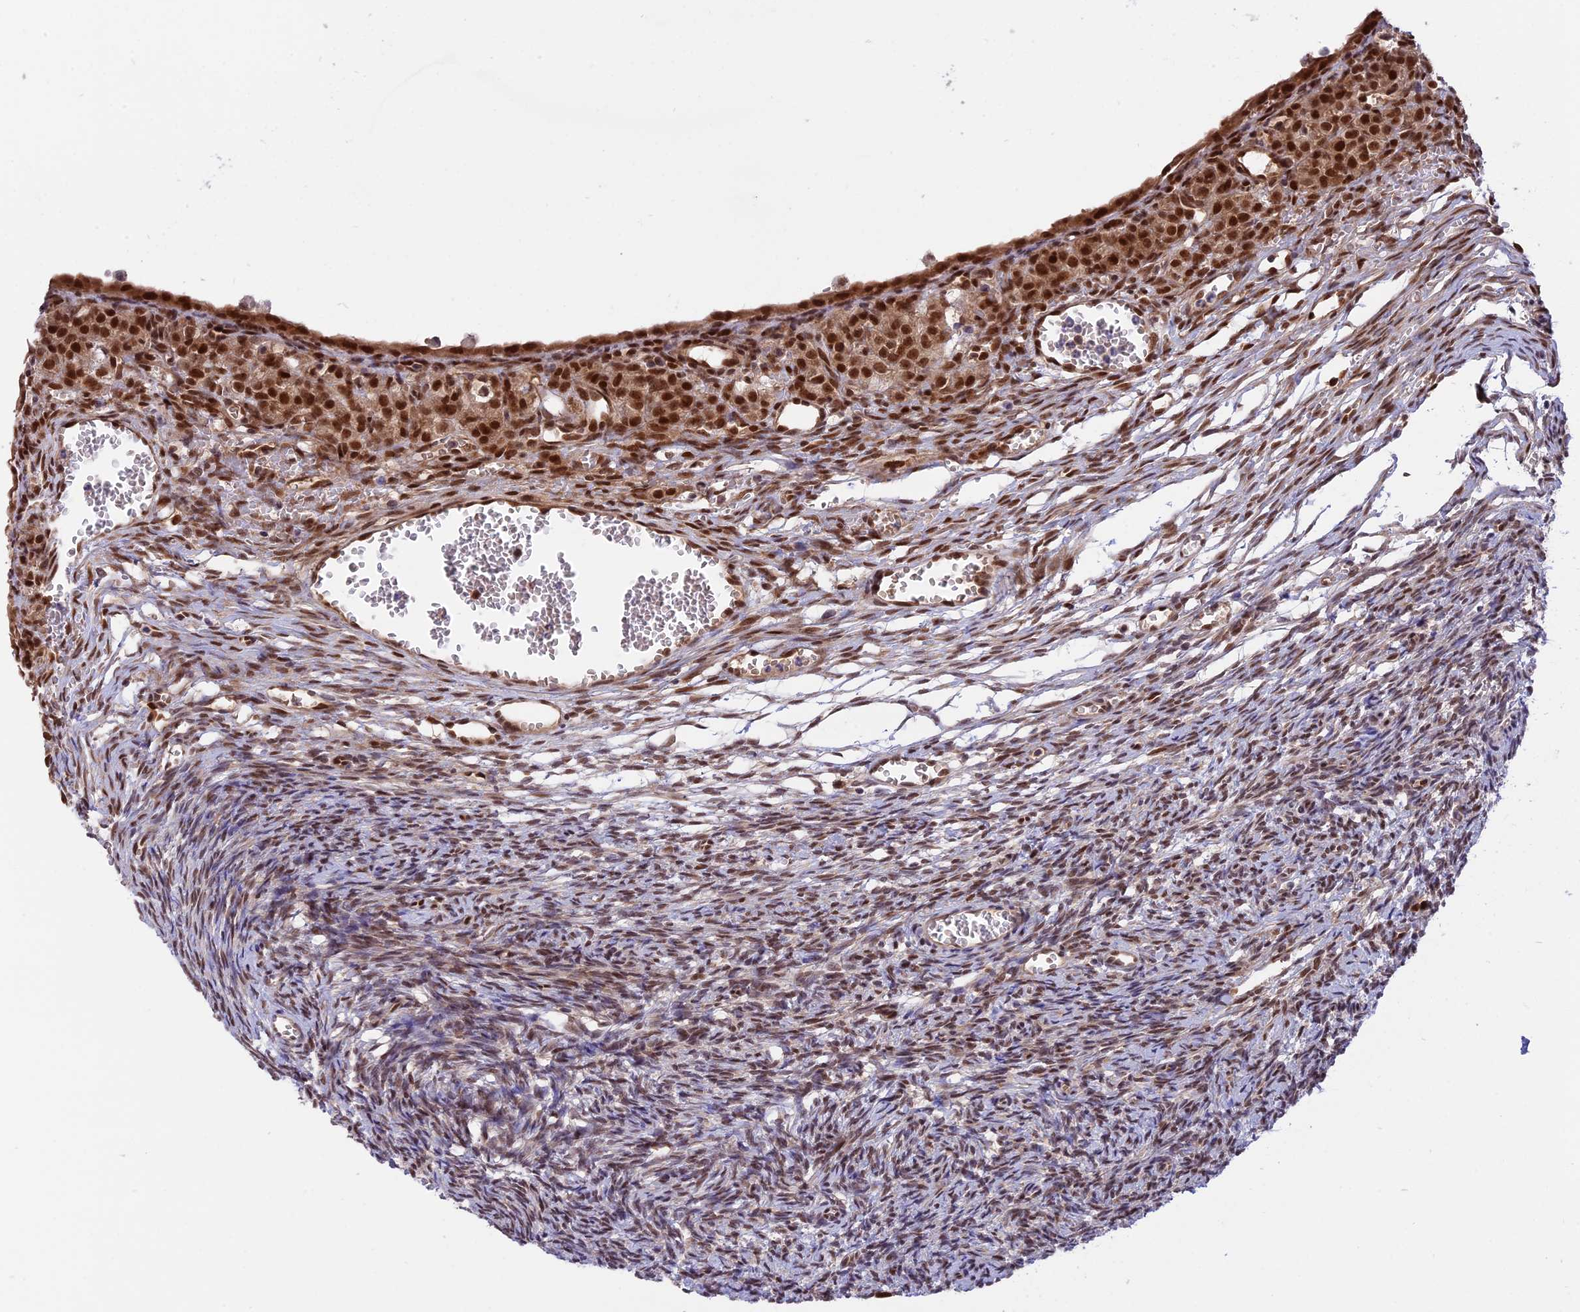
{"staining": {"intensity": "weak", "quantity": "25%-75%", "location": "nuclear"}, "tissue": "ovary", "cell_type": "Ovarian stroma cells", "image_type": "normal", "snomed": [{"axis": "morphology", "description": "Normal tissue, NOS"}, {"axis": "topography", "description": "Ovary"}], "caption": "Weak nuclear staining is seen in approximately 25%-75% of ovarian stroma cells in normal ovary.", "gene": "ZNF428", "patient": {"sex": "female", "age": 39}}